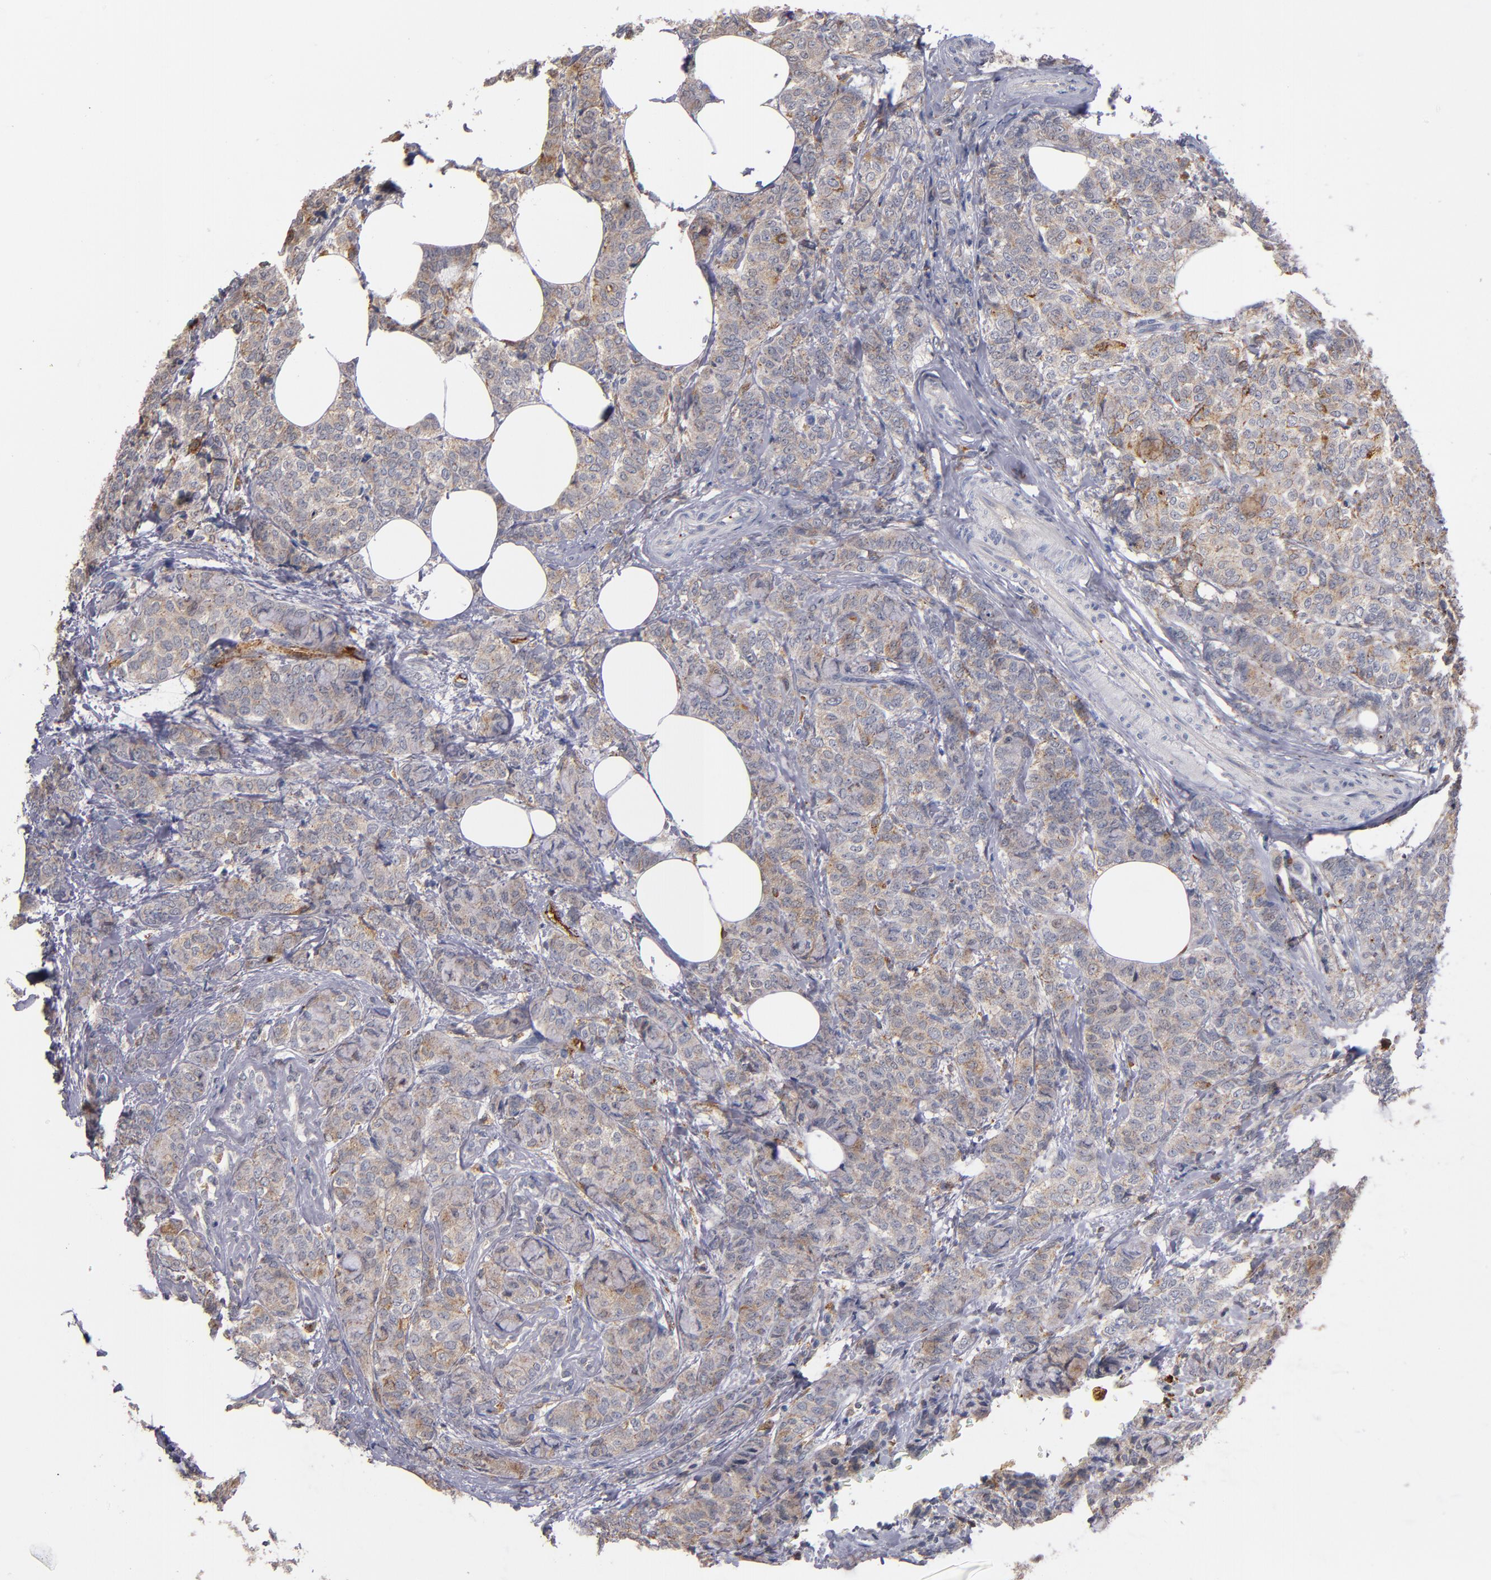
{"staining": {"intensity": "moderate", "quantity": "<25%", "location": "cytoplasmic/membranous"}, "tissue": "breast cancer", "cell_type": "Tumor cells", "image_type": "cancer", "snomed": [{"axis": "morphology", "description": "Lobular carcinoma"}, {"axis": "topography", "description": "Breast"}], "caption": "Human lobular carcinoma (breast) stained with a brown dye shows moderate cytoplasmic/membranous positive positivity in approximately <25% of tumor cells.", "gene": "SELP", "patient": {"sex": "female", "age": 60}}